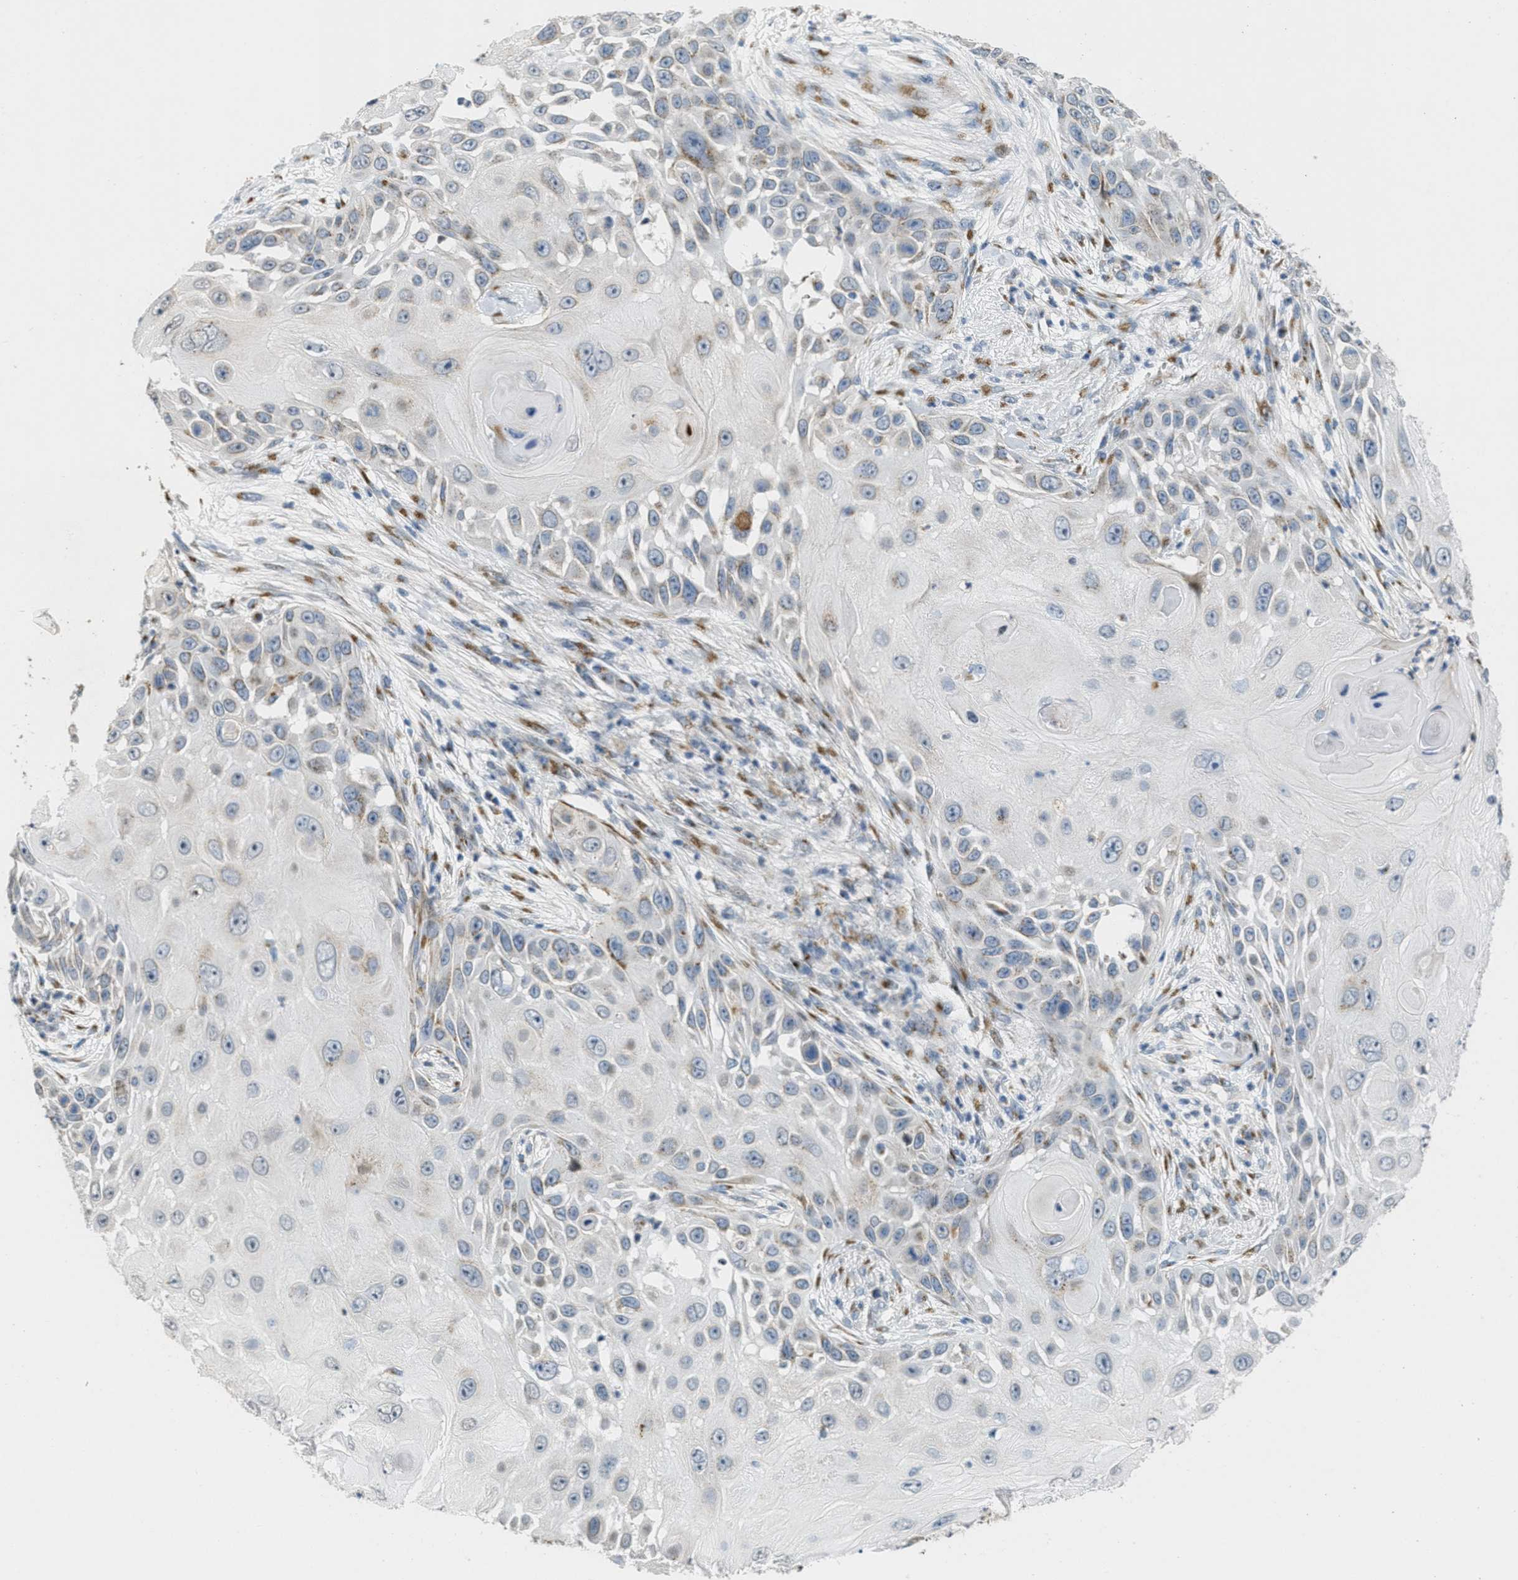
{"staining": {"intensity": "moderate", "quantity": "<25%", "location": "cytoplasmic/membranous"}, "tissue": "skin cancer", "cell_type": "Tumor cells", "image_type": "cancer", "snomed": [{"axis": "morphology", "description": "Squamous cell carcinoma, NOS"}, {"axis": "topography", "description": "Skin"}], "caption": "DAB immunohistochemical staining of skin squamous cell carcinoma displays moderate cytoplasmic/membranous protein staining in about <25% of tumor cells. The staining was performed using DAB (3,3'-diaminobenzidine), with brown indicating positive protein expression. Nuclei are stained blue with hematoxylin.", "gene": "ZFPL1", "patient": {"sex": "female", "age": 44}}